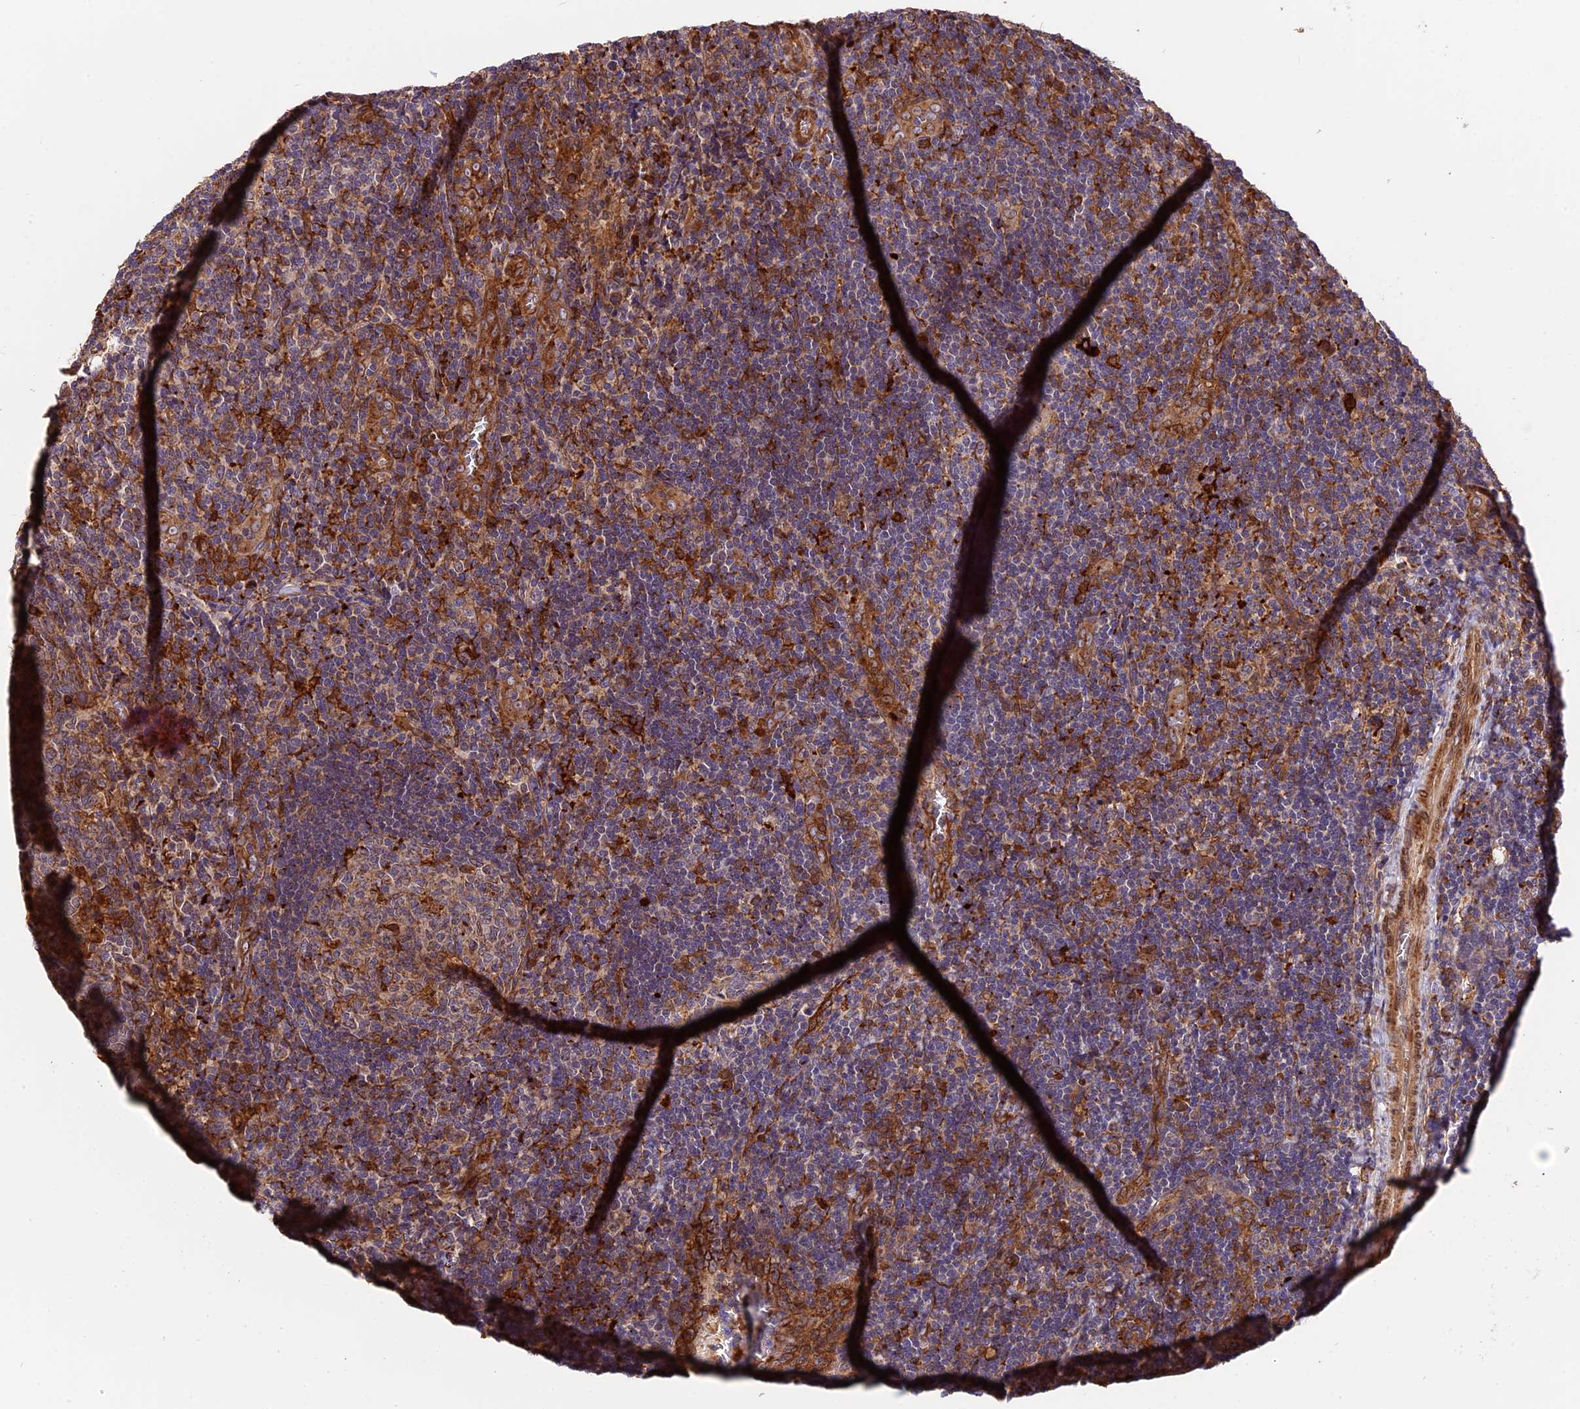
{"staining": {"intensity": "weak", "quantity": ">75%", "location": "cytoplasmic/membranous"}, "tissue": "tonsil", "cell_type": "Germinal center cells", "image_type": "normal", "snomed": [{"axis": "morphology", "description": "Normal tissue, NOS"}, {"axis": "topography", "description": "Tonsil"}], "caption": "Immunohistochemistry (IHC) histopathology image of unremarkable tonsil: human tonsil stained using immunohistochemistry (IHC) exhibits low levels of weak protein expression localized specifically in the cytoplasmic/membranous of germinal center cells, appearing as a cytoplasmic/membranous brown color.", "gene": "HERPUD1", "patient": {"sex": "male", "age": 17}}